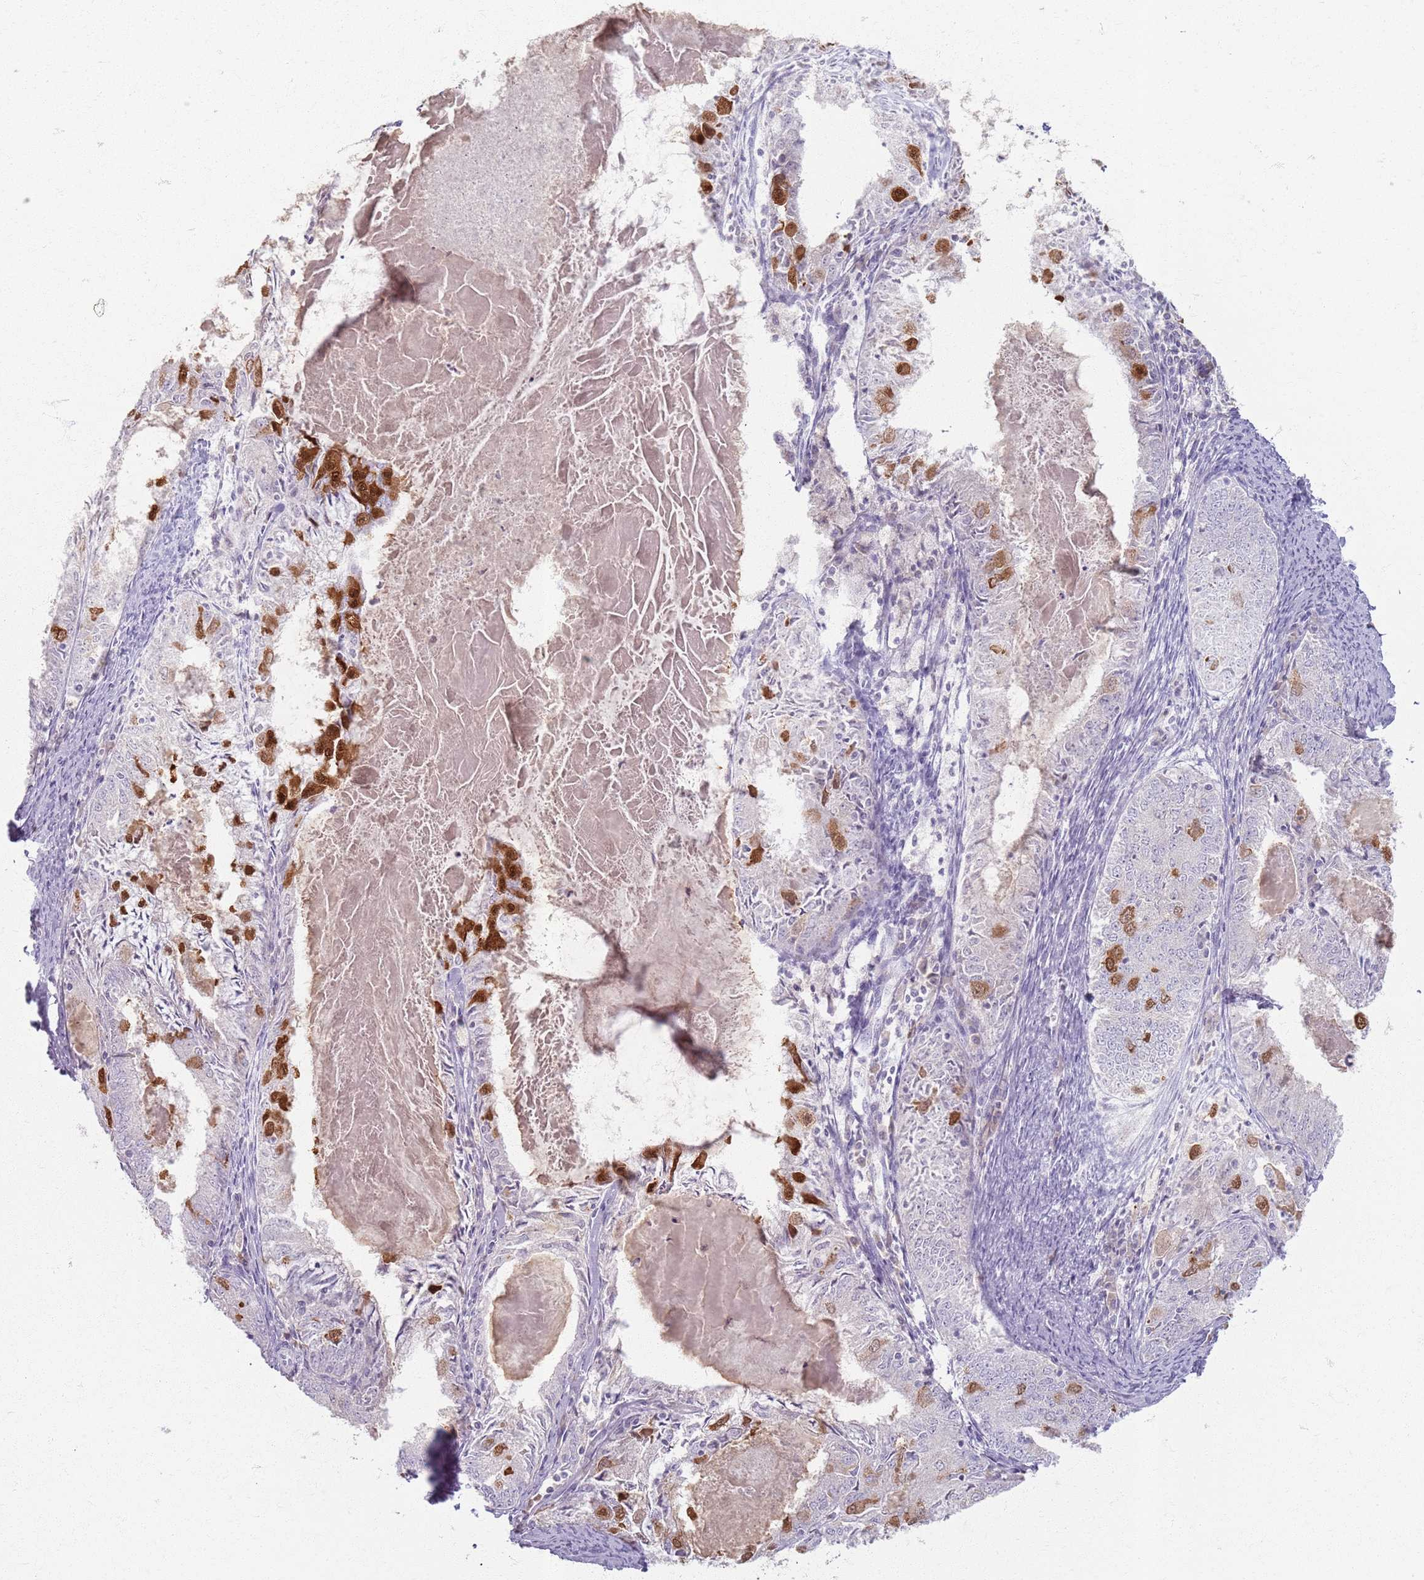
{"staining": {"intensity": "strong", "quantity": "<25%", "location": "cytoplasmic/membranous"}, "tissue": "endometrial cancer", "cell_type": "Tumor cells", "image_type": "cancer", "snomed": [{"axis": "morphology", "description": "Adenocarcinoma, NOS"}, {"axis": "topography", "description": "Endometrium"}], "caption": "A brown stain highlights strong cytoplasmic/membranous positivity of a protein in adenocarcinoma (endometrial) tumor cells.", "gene": "CRIPT", "patient": {"sex": "female", "age": 57}}